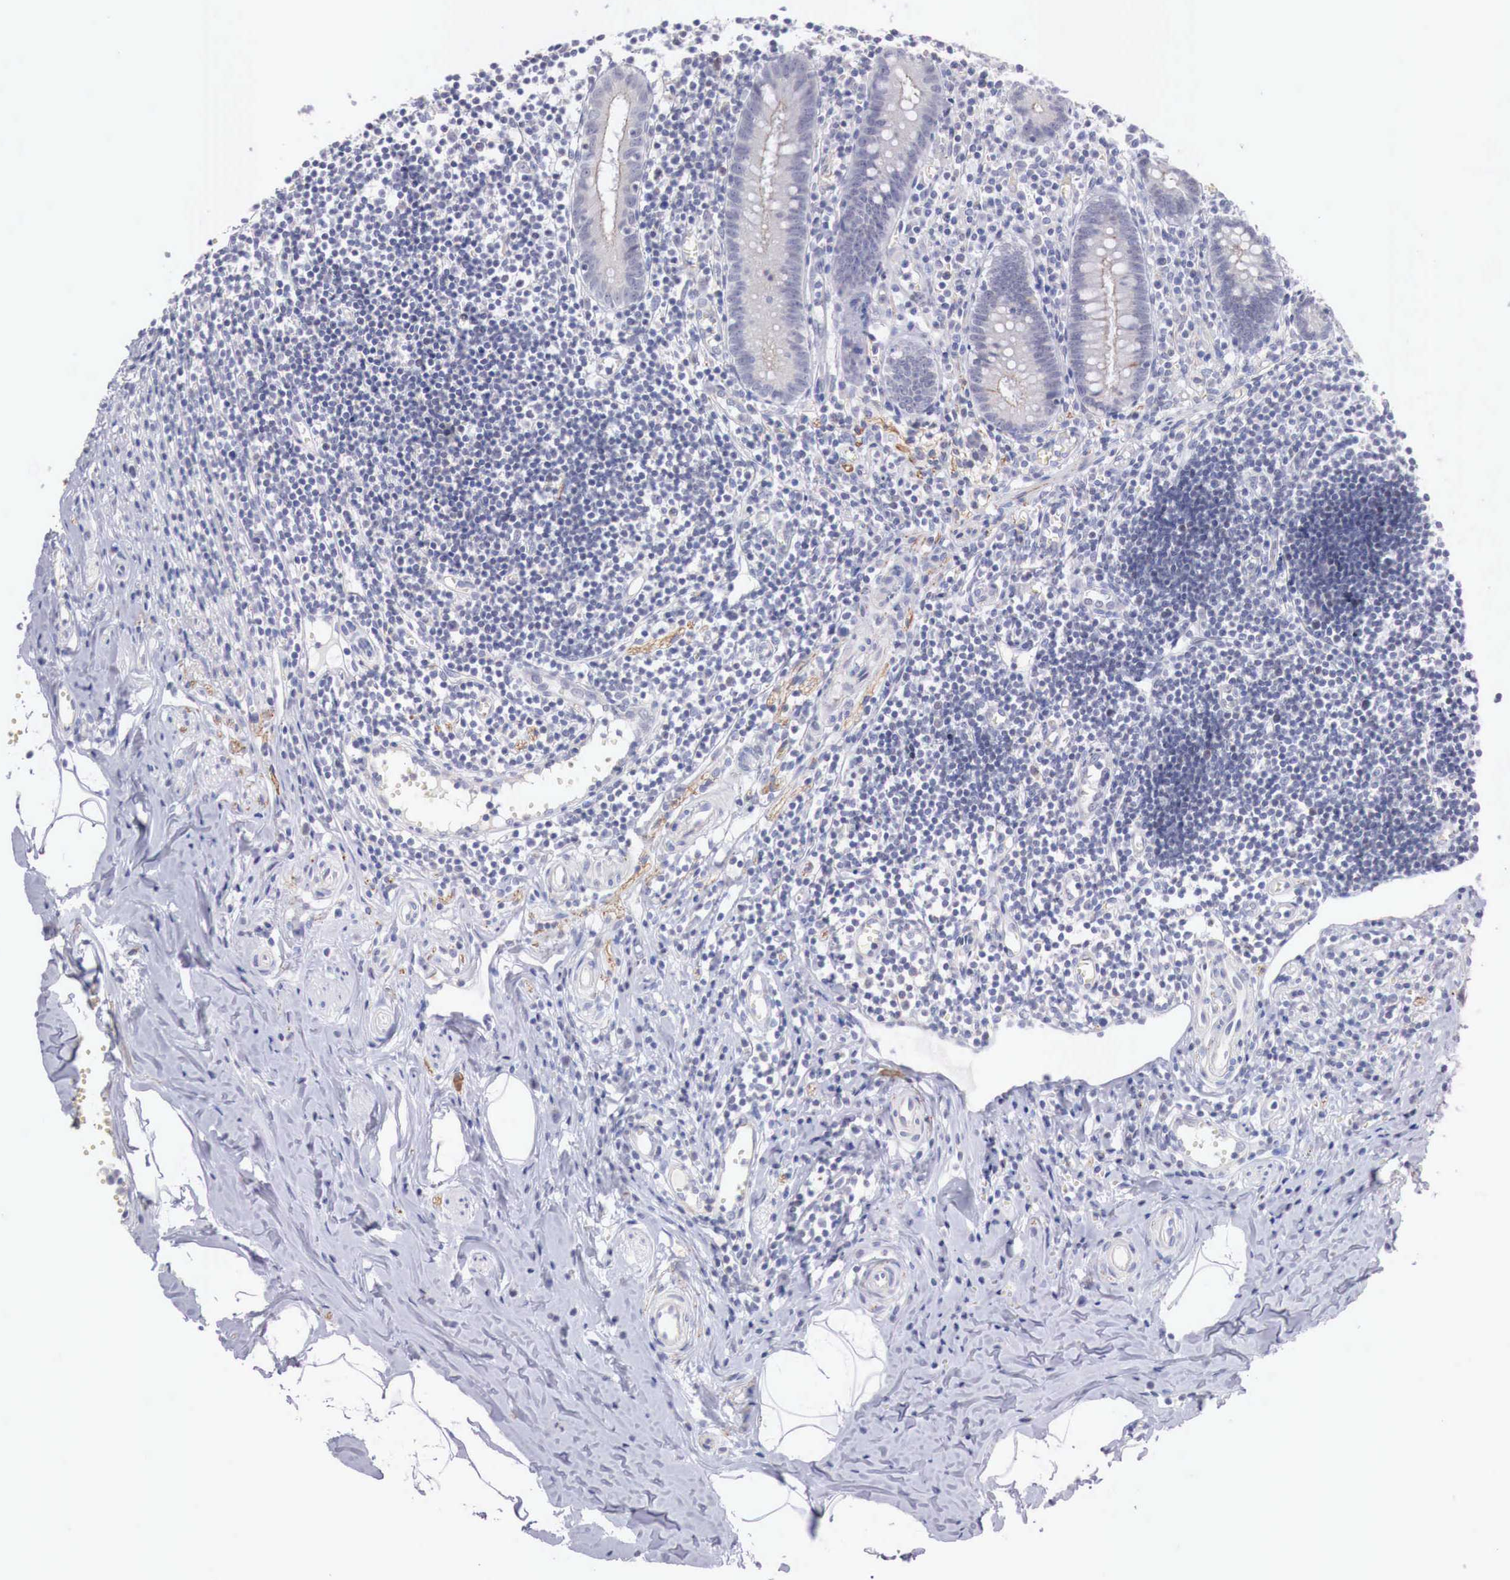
{"staining": {"intensity": "negative", "quantity": "none", "location": "none"}, "tissue": "appendix", "cell_type": "Glandular cells", "image_type": "normal", "snomed": [{"axis": "morphology", "description": "Normal tissue, NOS"}, {"axis": "topography", "description": "Appendix"}], "caption": "Protein analysis of benign appendix displays no significant staining in glandular cells. (DAB (3,3'-diaminobenzidine) IHC with hematoxylin counter stain).", "gene": "TRIM13", "patient": {"sex": "female", "age": 19}}